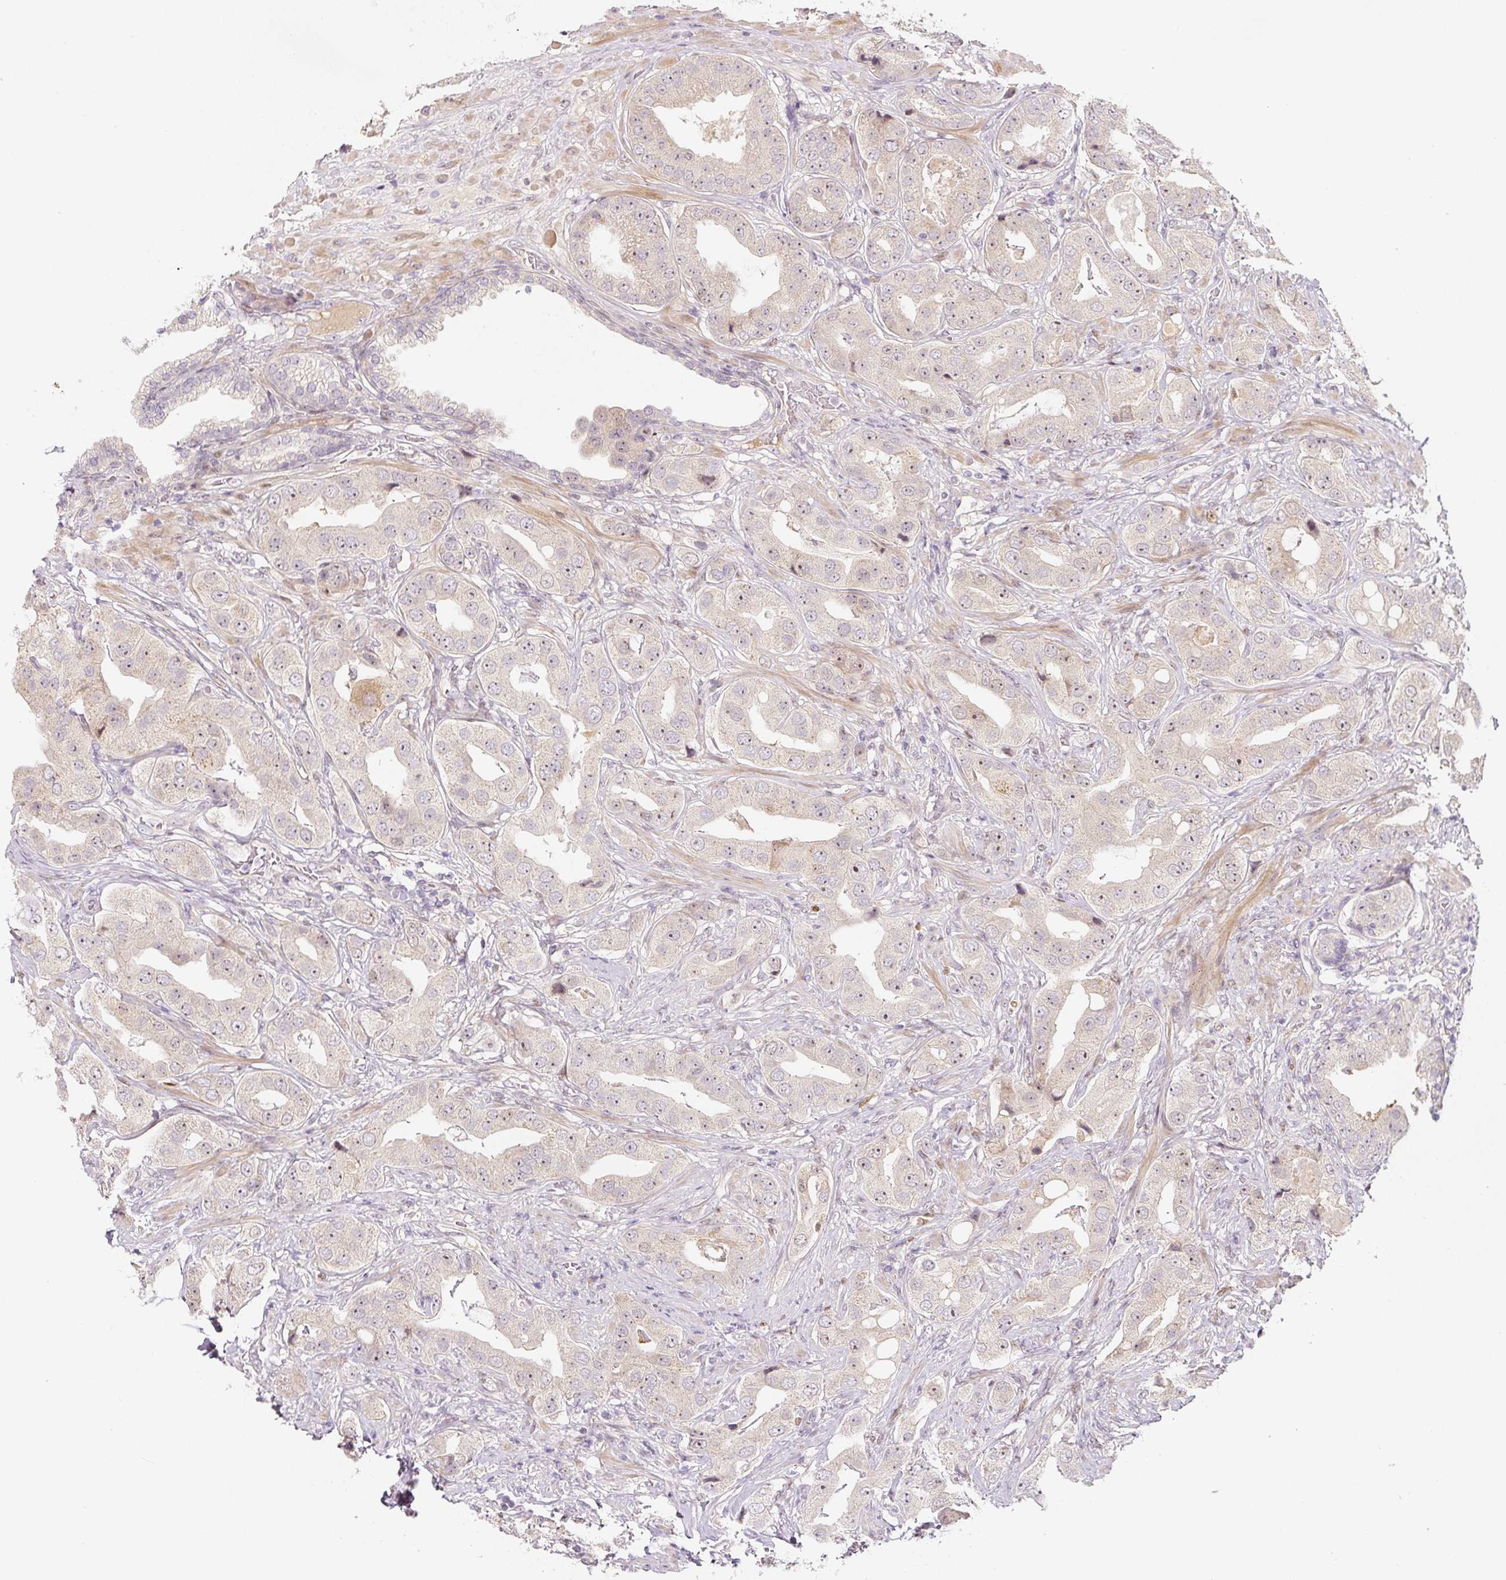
{"staining": {"intensity": "weak", "quantity": "25%-75%", "location": "nuclear"}, "tissue": "prostate cancer", "cell_type": "Tumor cells", "image_type": "cancer", "snomed": [{"axis": "morphology", "description": "Adenocarcinoma, High grade"}, {"axis": "topography", "description": "Prostate"}], "caption": "IHC histopathology image of neoplastic tissue: human adenocarcinoma (high-grade) (prostate) stained using immunohistochemistry shows low levels of weak protein expression localized specifically in the nuclear of tumor cells, appearing as a nuclear brown color.", "gene": "PWWP3B", "patient": {"sex": "male", "age": 63}}